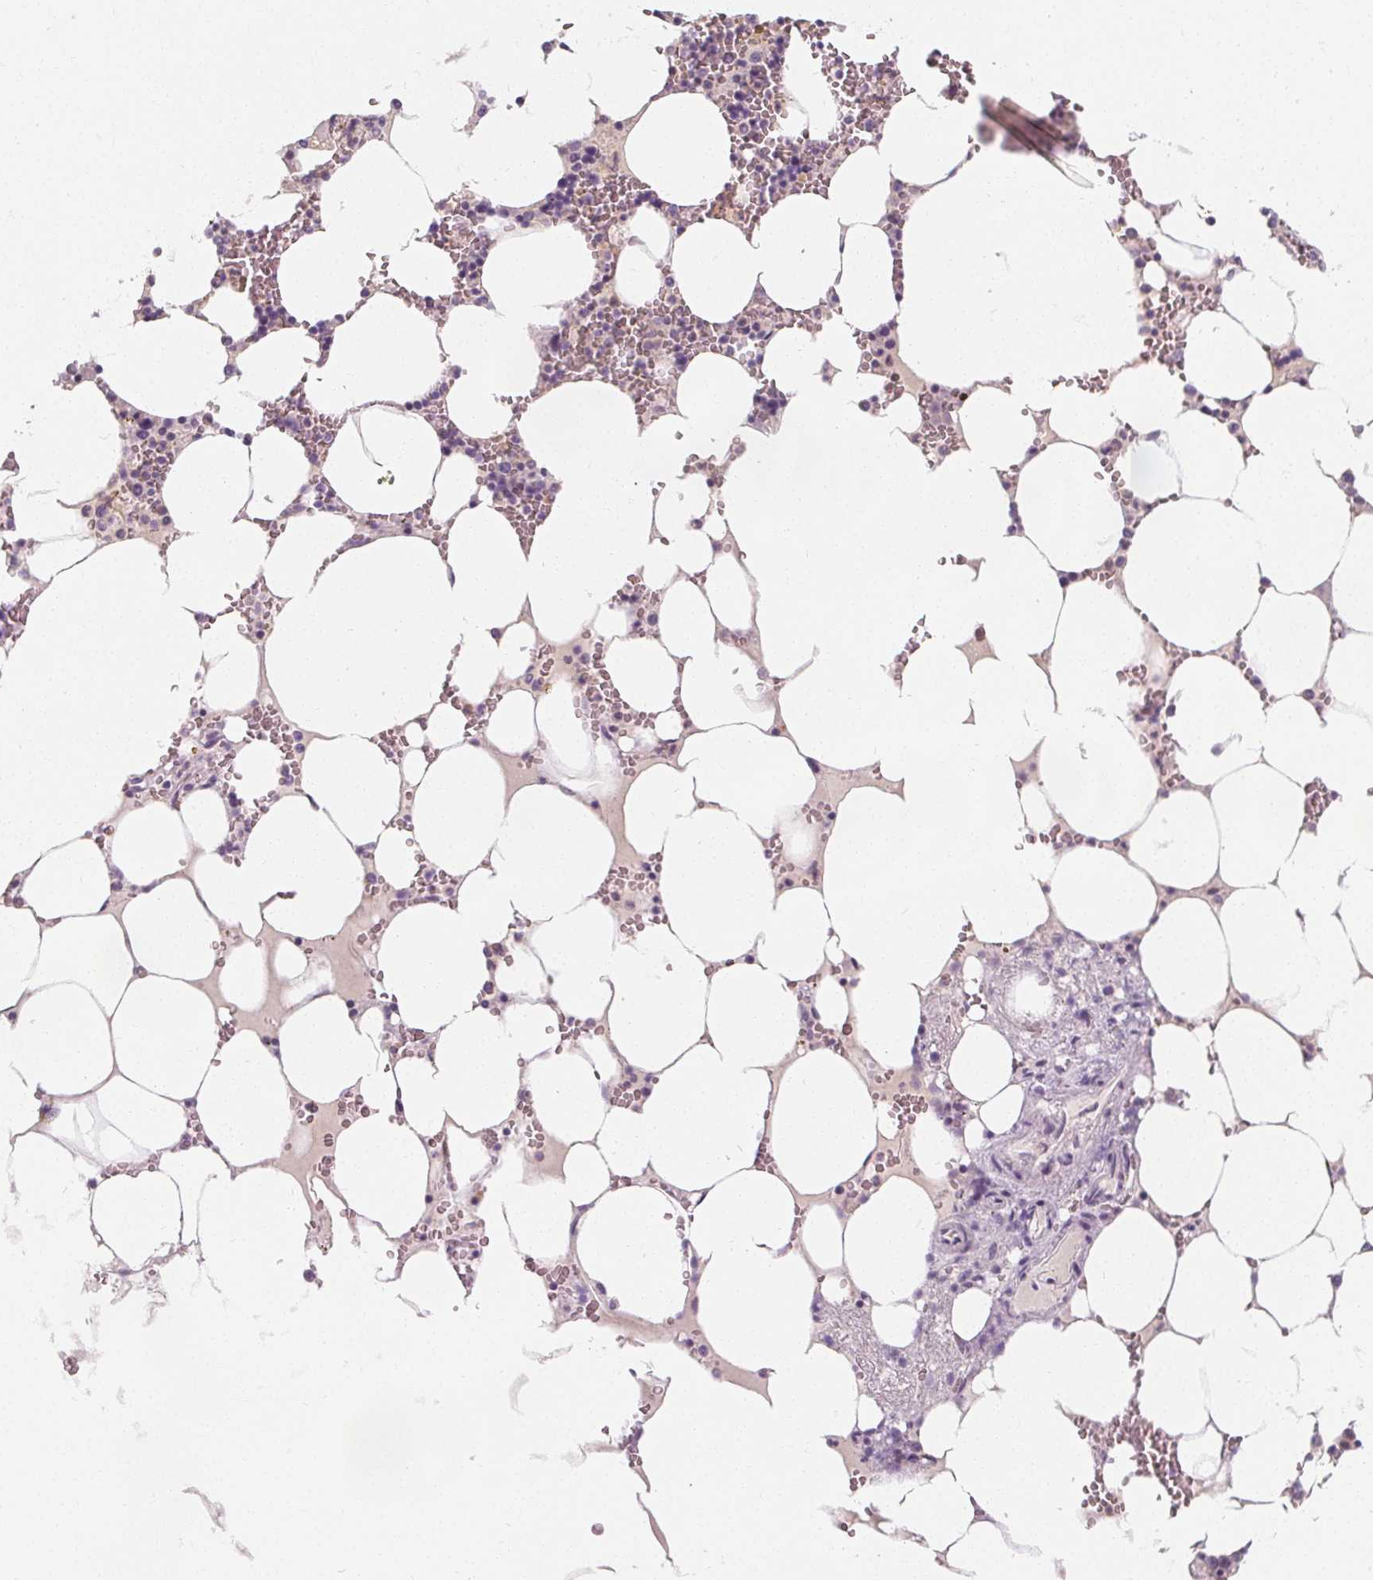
{"staining": {"intensity": "negative", "quantity": "none", "location": "none"}, "tissue": "bone marrow", "cell_type": "Hematopoietic cells", "image_type": "normal", "snomed": [{"axis": "morphology", "description": "Normal tissue, NOS"}, {"axis": "topography", "description": "Bone marrow"}], "caption": "Immunohistochemistry histopathology image of unremarkable bone marrow stained for a protein (brown), which shows no staining in hematopoietic cells.", "gene": "UGP2", "patient": {"sex": "male", "age": 64}}